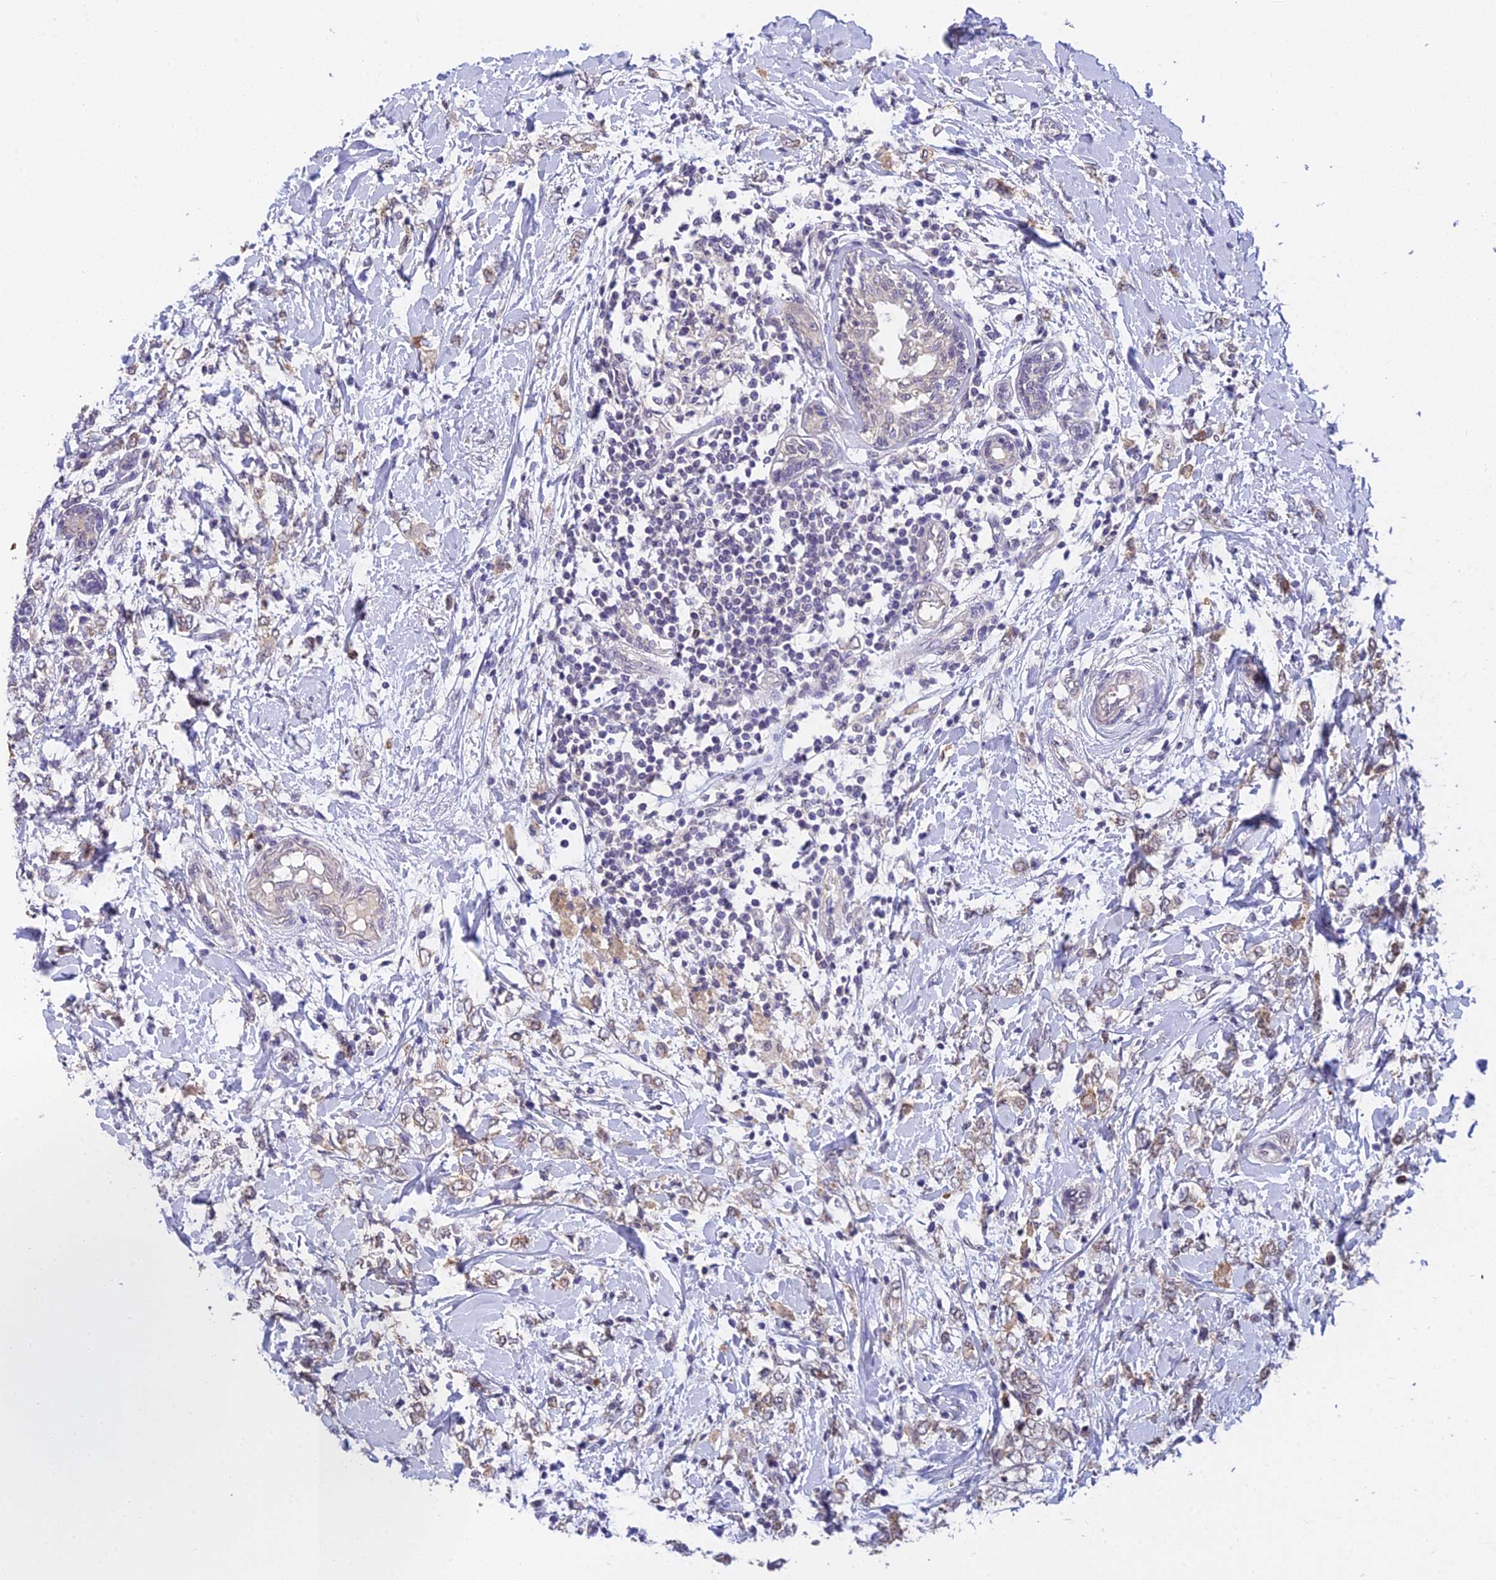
{"staining": {"intensity": "weak", "quantity": "<25%", "location": "cytoplasmic/membranous"}, "tissue": "breast cancer", "cell_type": "Tumor cells", "image_type": "cancer", "snomed": [{"axis": "morphology", "description": "Normal tissue, NOS"}, {"axis": "morphology", "description": "Lobular carcinoma"}, {"axis": "topography", "description": "Breast"}], "caption": "Tumor cells are negative for protein expression in human breast cancer. Brightfield microscopy of immunohistochemistry (IHC) stained with DAB (brown) and hematoxylin (blue), captured at high magnification.", "gene": "HOXB1", "patient": {"sex": "female", "age": 47}}